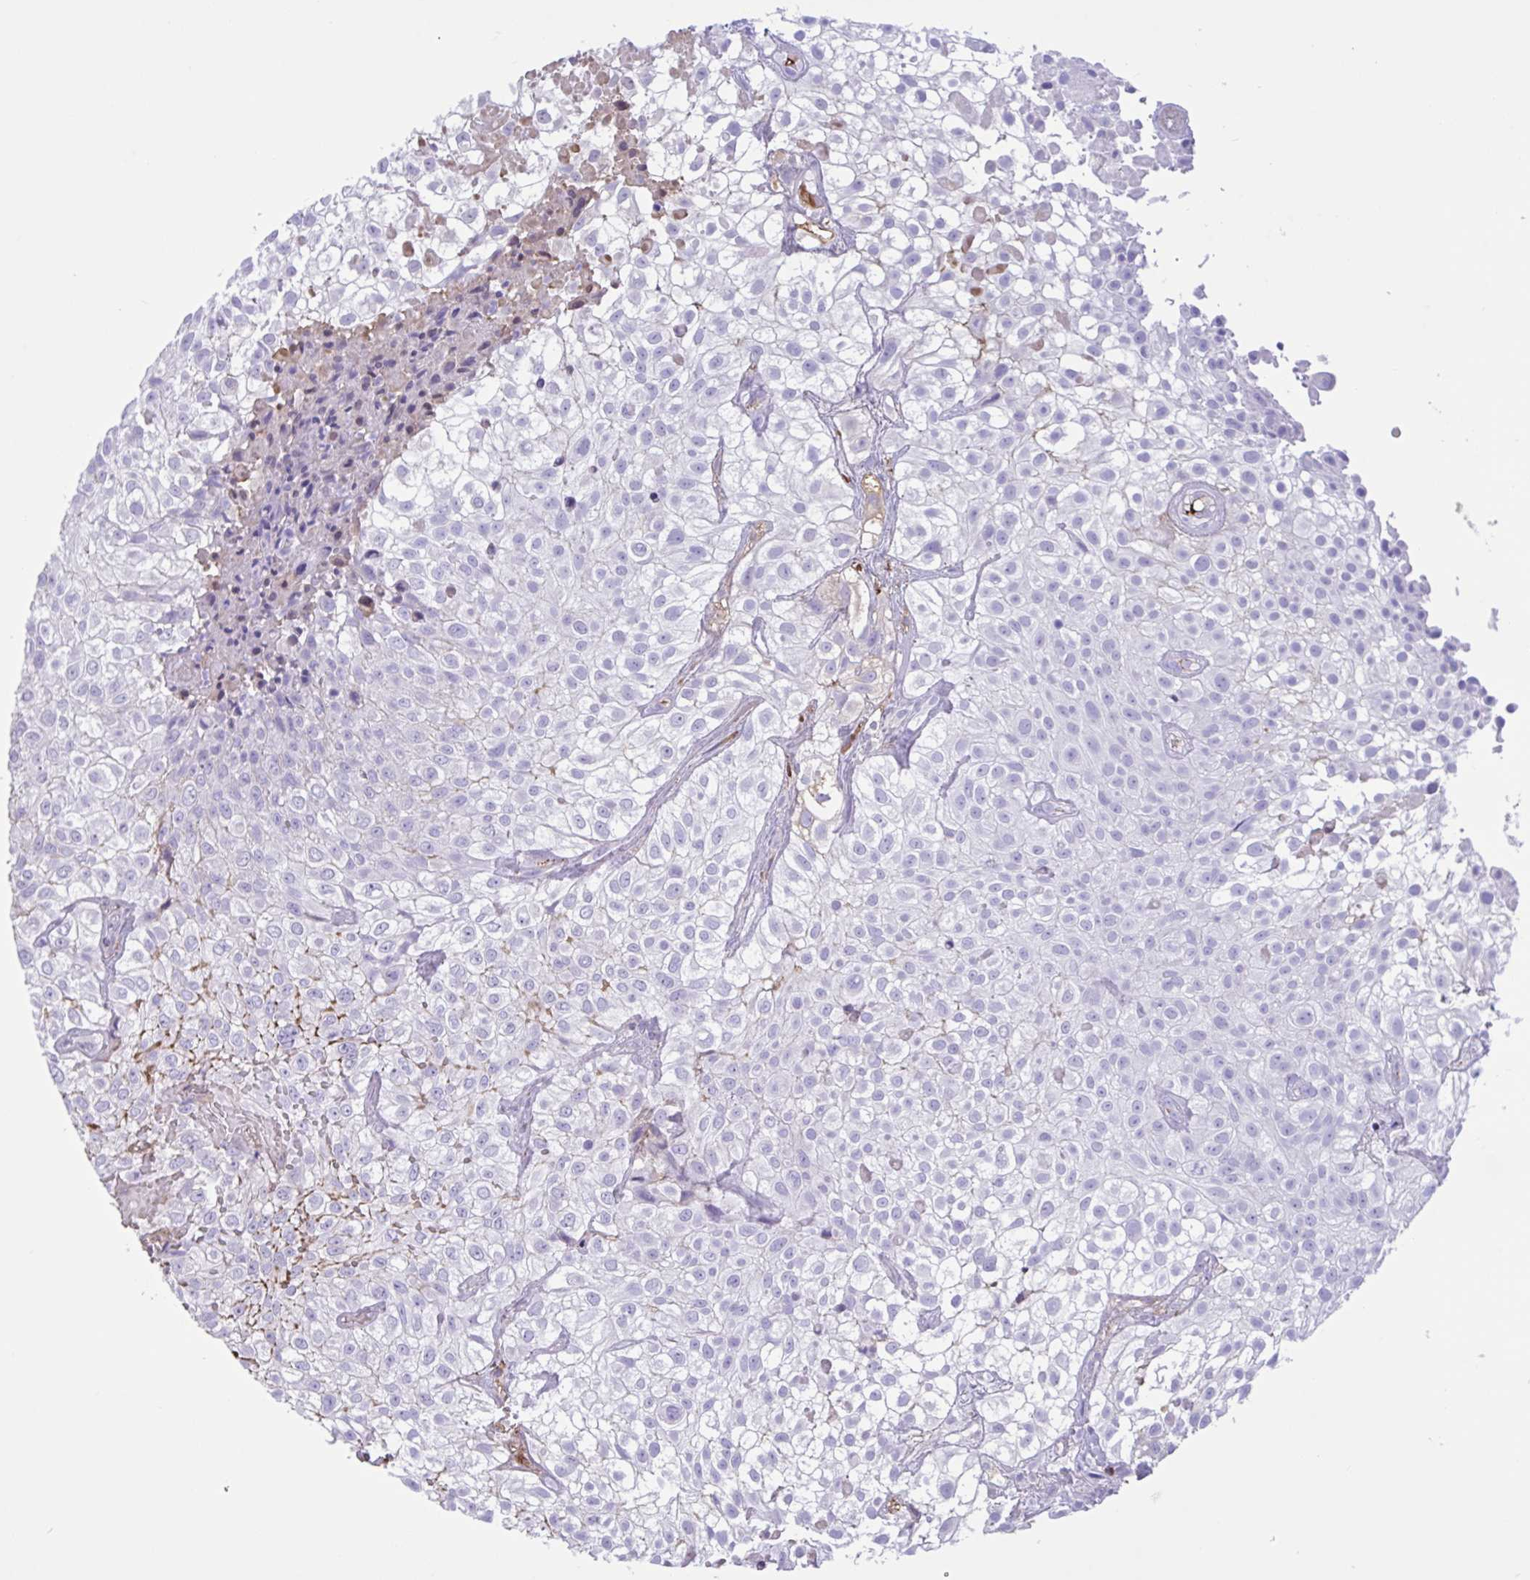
{"staining": {"intensity": "negative", "quantity": "none", "location": "none"}, "tissue": "urothelial cancer", "cell_type": "Tumor cells", "image_type": "cancer", "snomed": [{"axis": "morphology", "description": "Urothelial carcinoma, High grade"}, {"axis": "topography", "description": "Urinary bladder"}], "caption": "Micrograph shows no significant protein staining in tumor cells of urothelial cancer.", "gene": "LARGE2", "patient": {"sex": "male", "age": 56}}